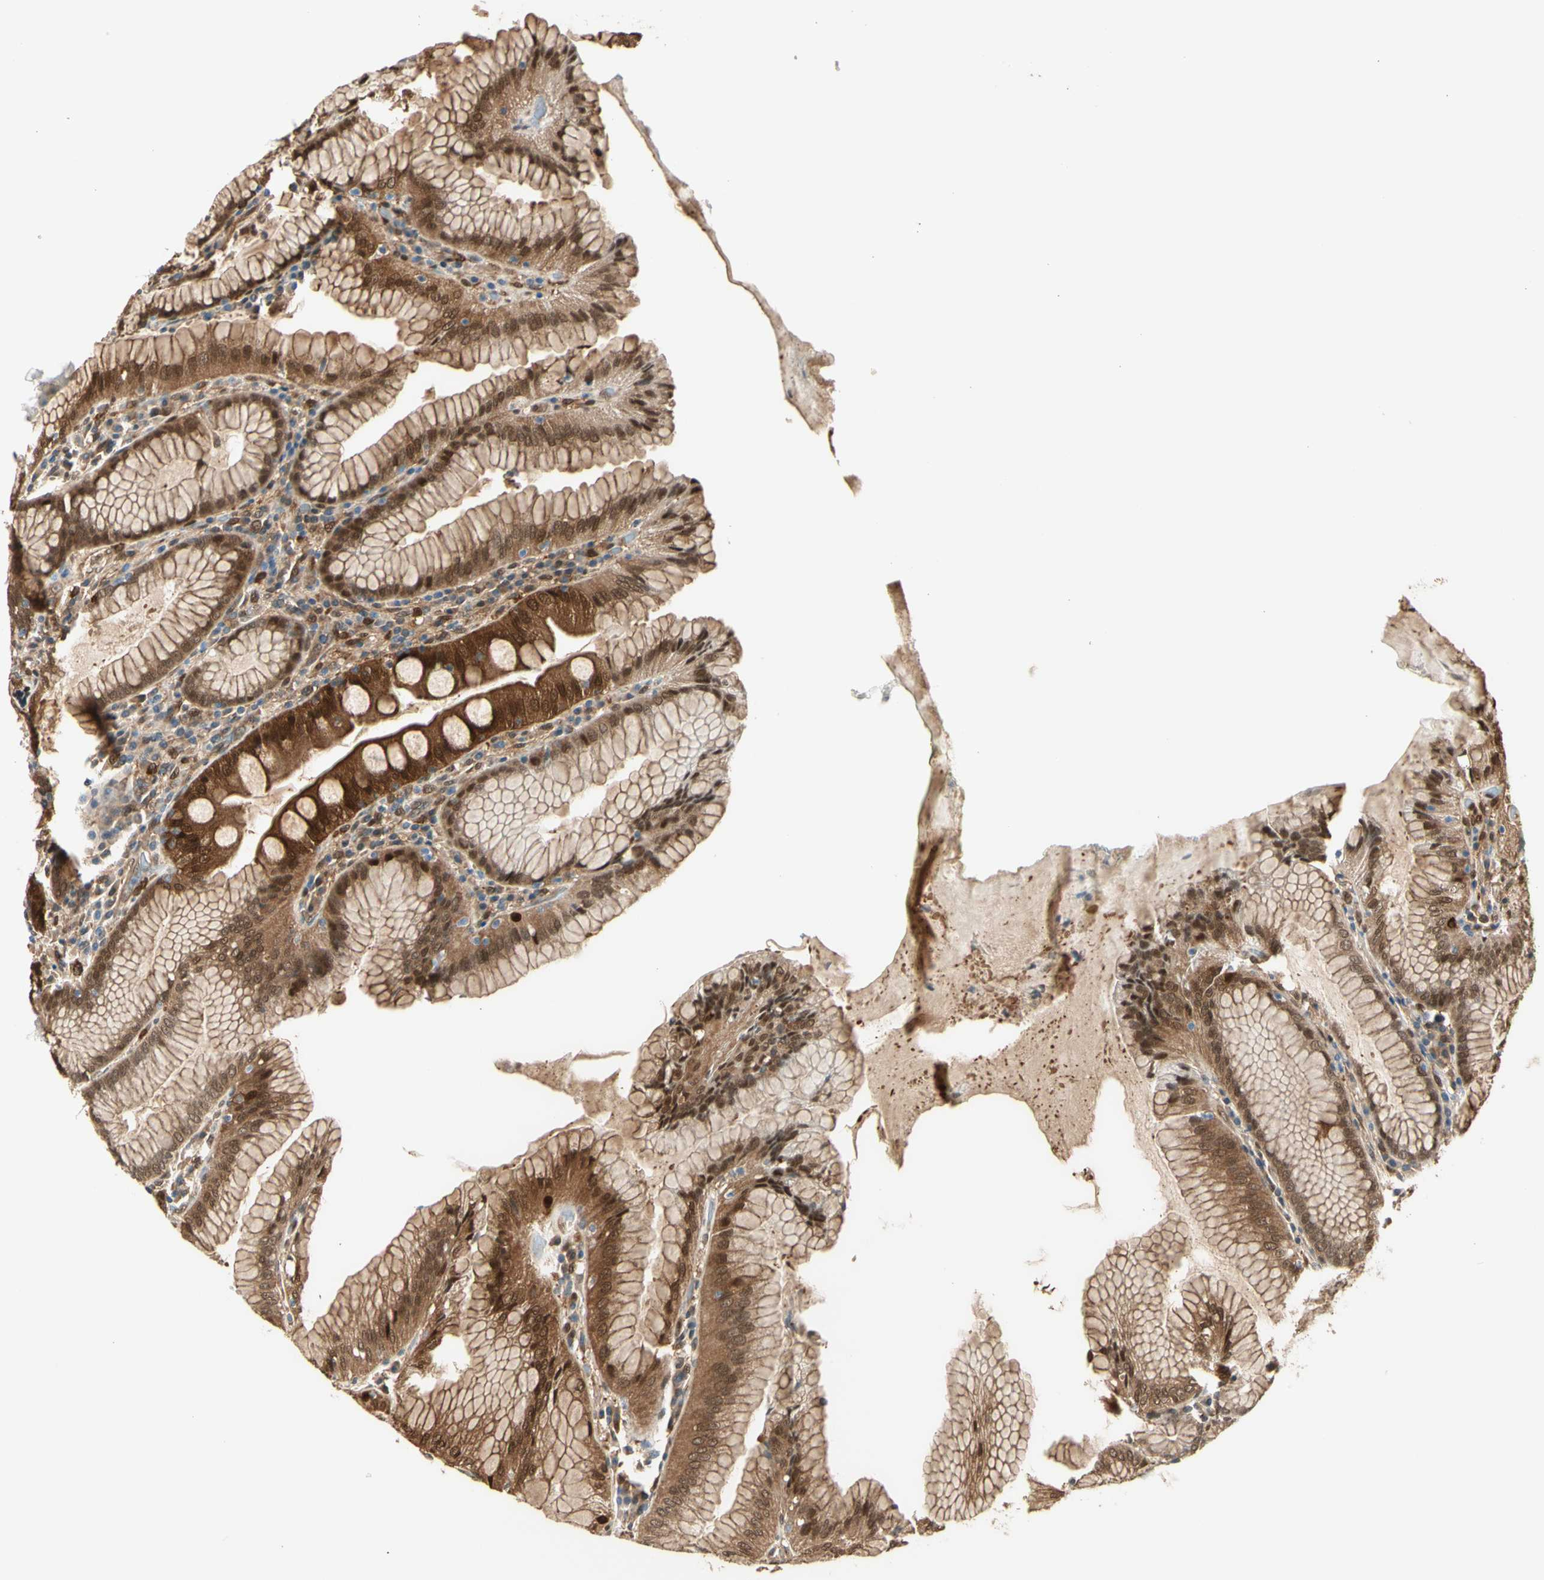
{"staining": {"intensity": "moderate", "quantity": ">75%", "location": "cytoplasmic/membranous,nuclear"}, "tissue": "stomach", "cell_type": "Glandular cells", "image_type": "normal", "snomed": [{"axis": "morphology", "description": "Normal tissue, NOS"}, {"axis": "topography", "description": "Stomach, lower"}], "caption": "Glandular cells demonstrate moderate cytoplasmic/membranous,nuclear staining in approximately >75% of cells in unremarkable stomach. The protein of interest is stained brown, and the nuclei are stained in blue (DAB IHC with brightfield microscopy, high magnification).", "gene": "SERPINB6", "patient": {"sex": "female", "age": 76}}